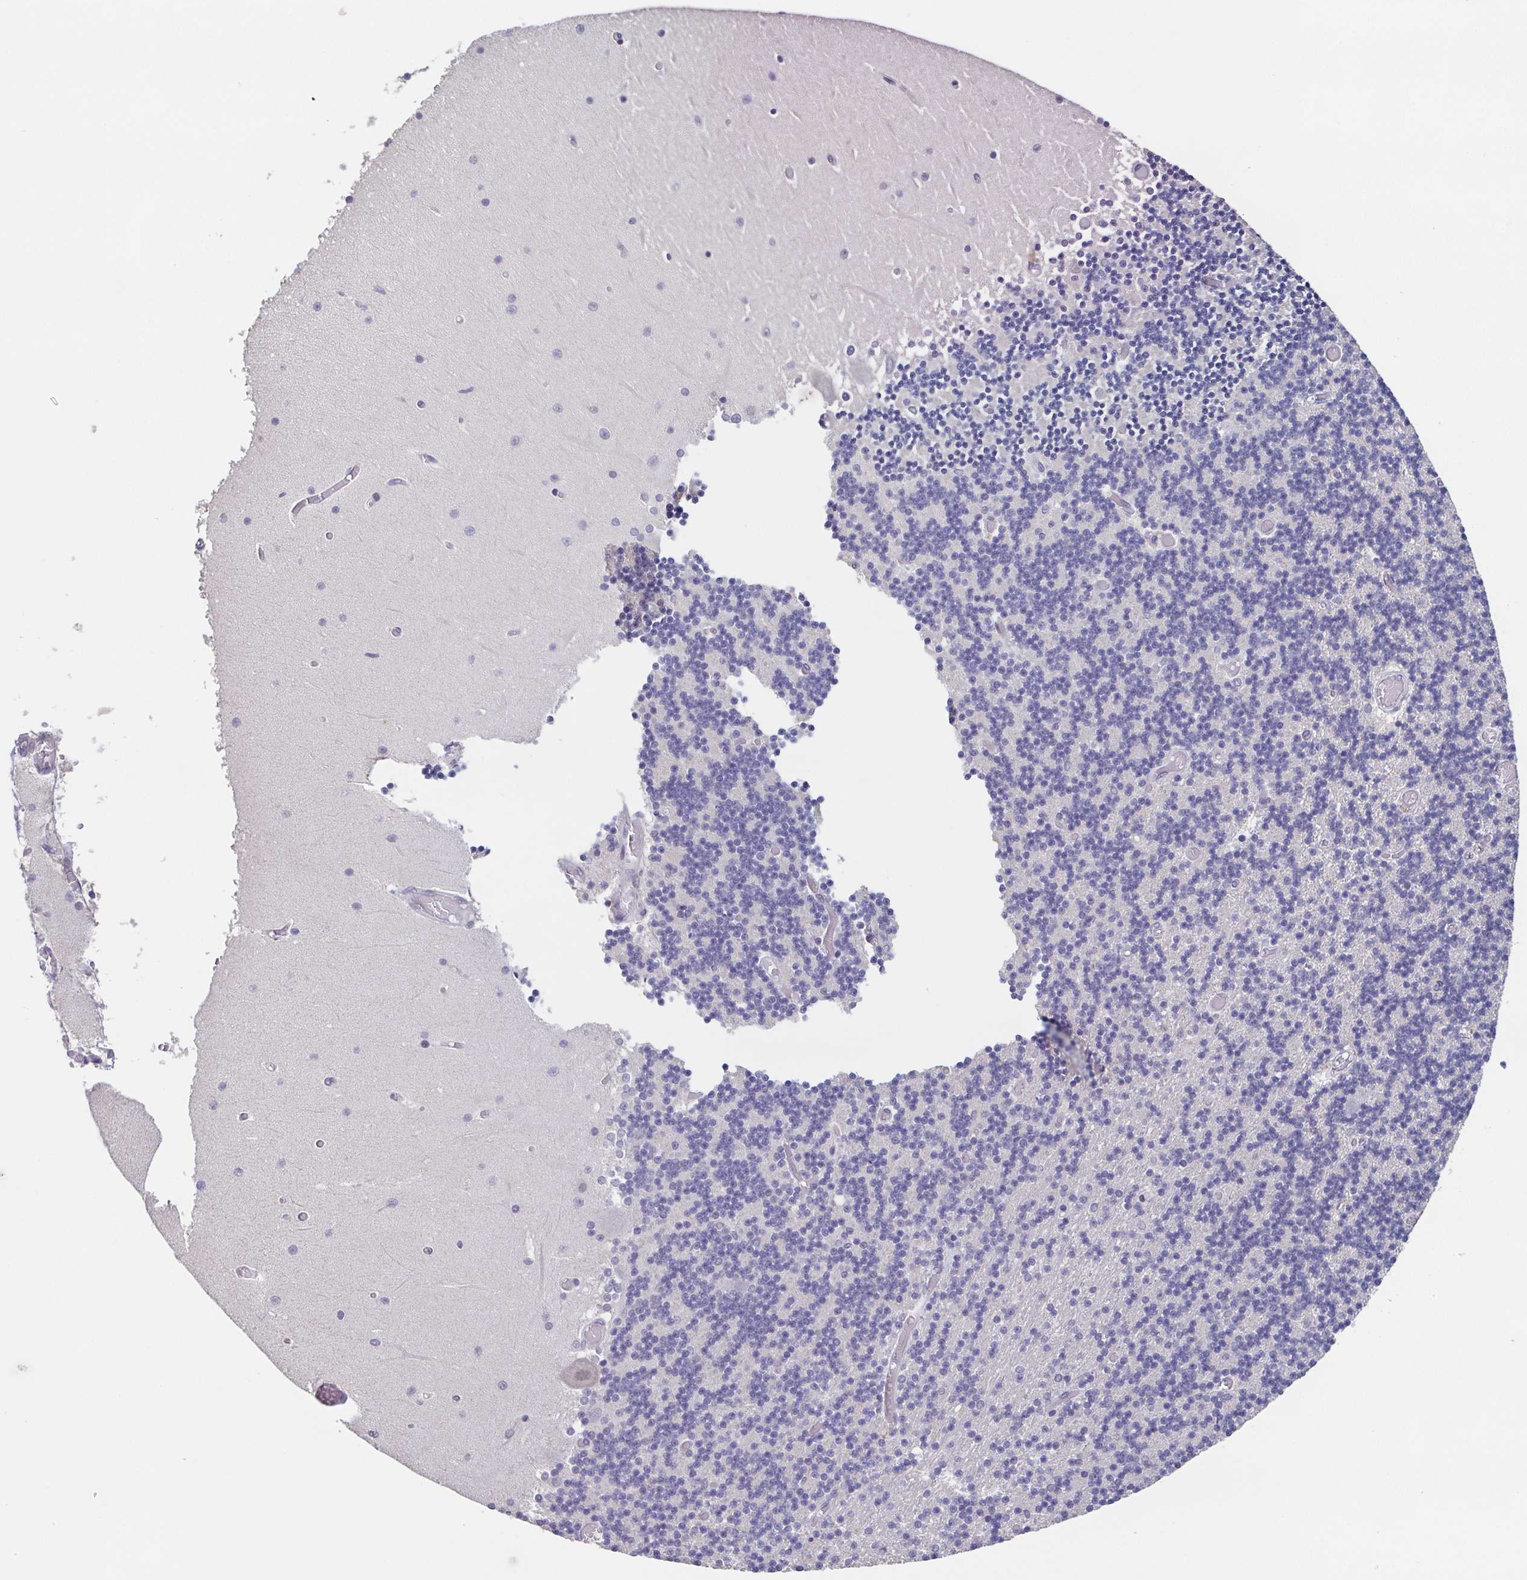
{"staining": {"intensity": "negative", "quantity": "none", "location": "none"}, "tissue": "cerebellum", "cell_type": "Cells in granular layer", "image_type": "normal", "snomed": [{"axis": "morphology", "description": "Normal tissue, NOS"}, {"axis": "topography", "description": "Cerebellum"}], "caption": "This is a histopathology image of immunohistochemistry (IHC) staining of normal cerebellum, which shows no expression in cells in granular layer. The staining is performed using DAB brown chromogen with nuclei counter-stained in using hematoxylin.", "gene": "GHRL", "patient": {"sex": "female", "age": 28}}